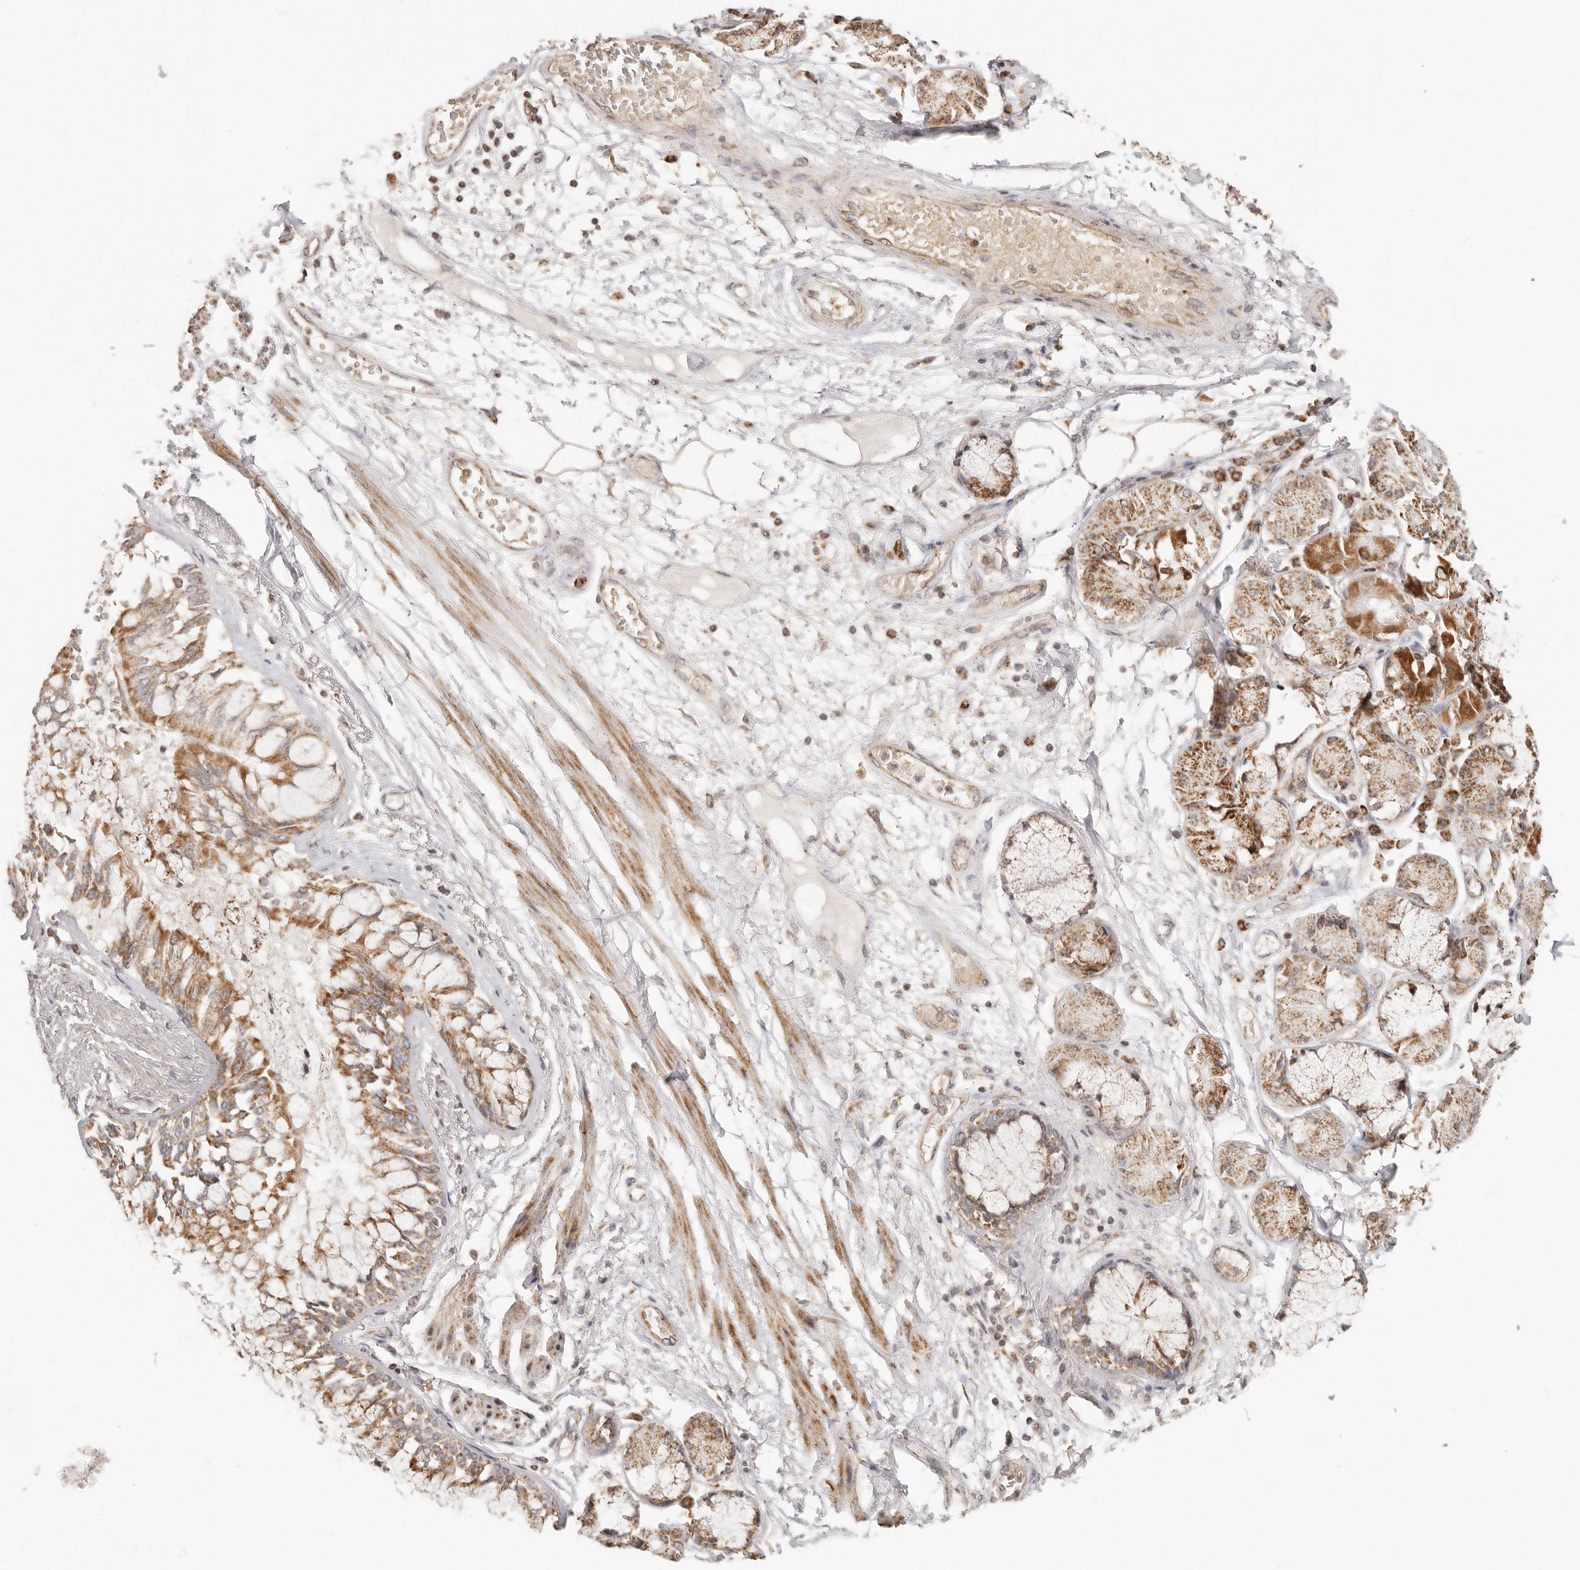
{"staining": {"intensity": "negative", "quantity": "none", "location": "none"}, "tissue": "adipose tissue", "cell_type": "Adipocytes", "image_type": "normal", "snomed": [{"axis": "morphology", "description": "Normal tissue, NOS"}, {"axis": "topography", "description": "Bronchus"}], "caption": "Immunohistochemistry (IHC) of benign human adipose tissue demonstrates no expression in adipocytes. Nuclei are stained in blue.", "gene": "NDUFB11", "patient": {"sex": "male", "age": 66}}